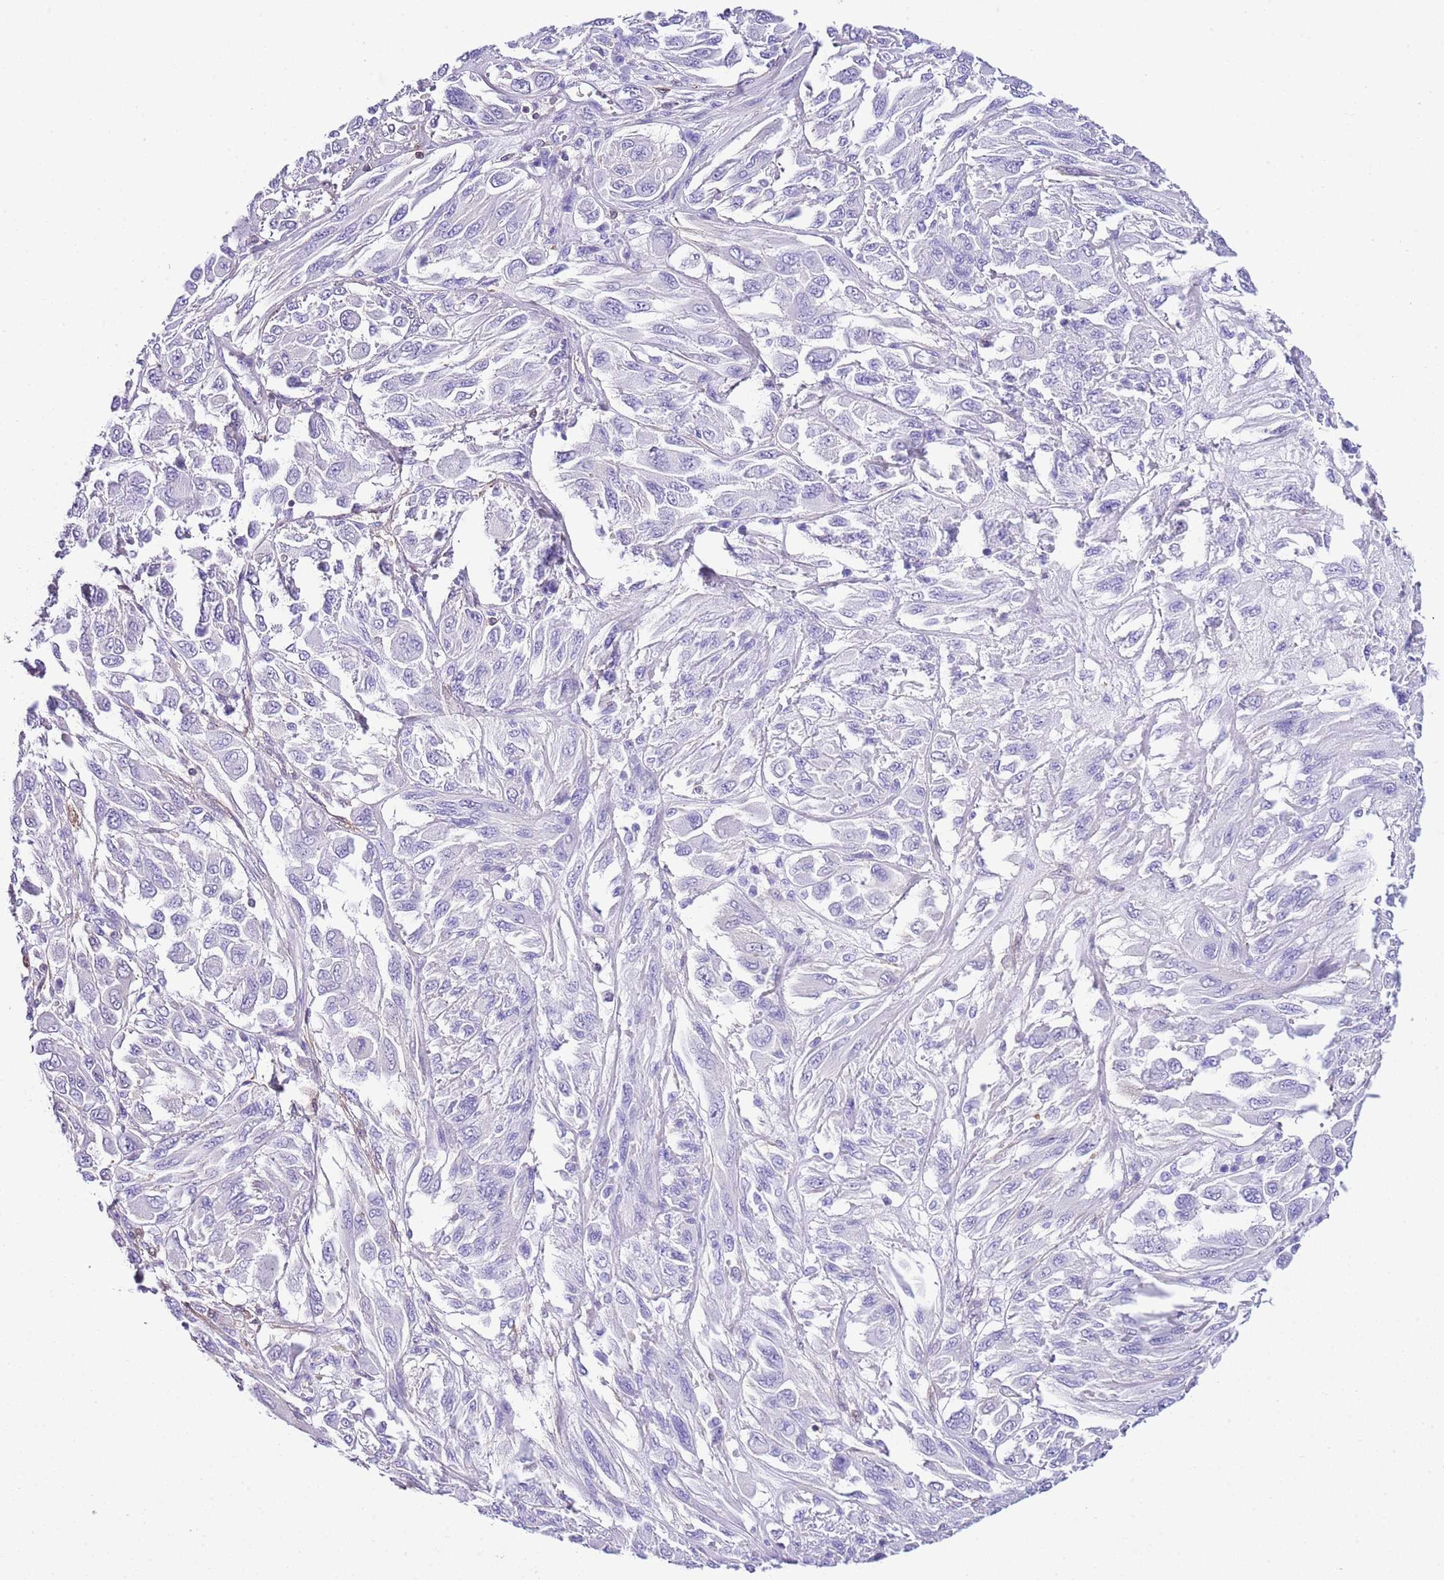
{"staining": {"intensity": "negative", "quantity": "none", "location": "none"}, "tissue": "melanoma", "cell_type": "Tumor cells", "image_type": "cancer", "snomed": [{"axis": "morphology", "description": "Malignant melanoma, NOS"}, {"axis": "topography", "description": "Skin"}], "caption": "Tumor cells show no significant protein expression in melanoma. (Stains: DAB (3,3'-diaminobenzidine) immunohistochemistry with hematoxylin counter stain, Microscopy: brightfield microscopy at high magnification).", "gene": "CNN2", "patient": {"sex": "female", "age": 91}}